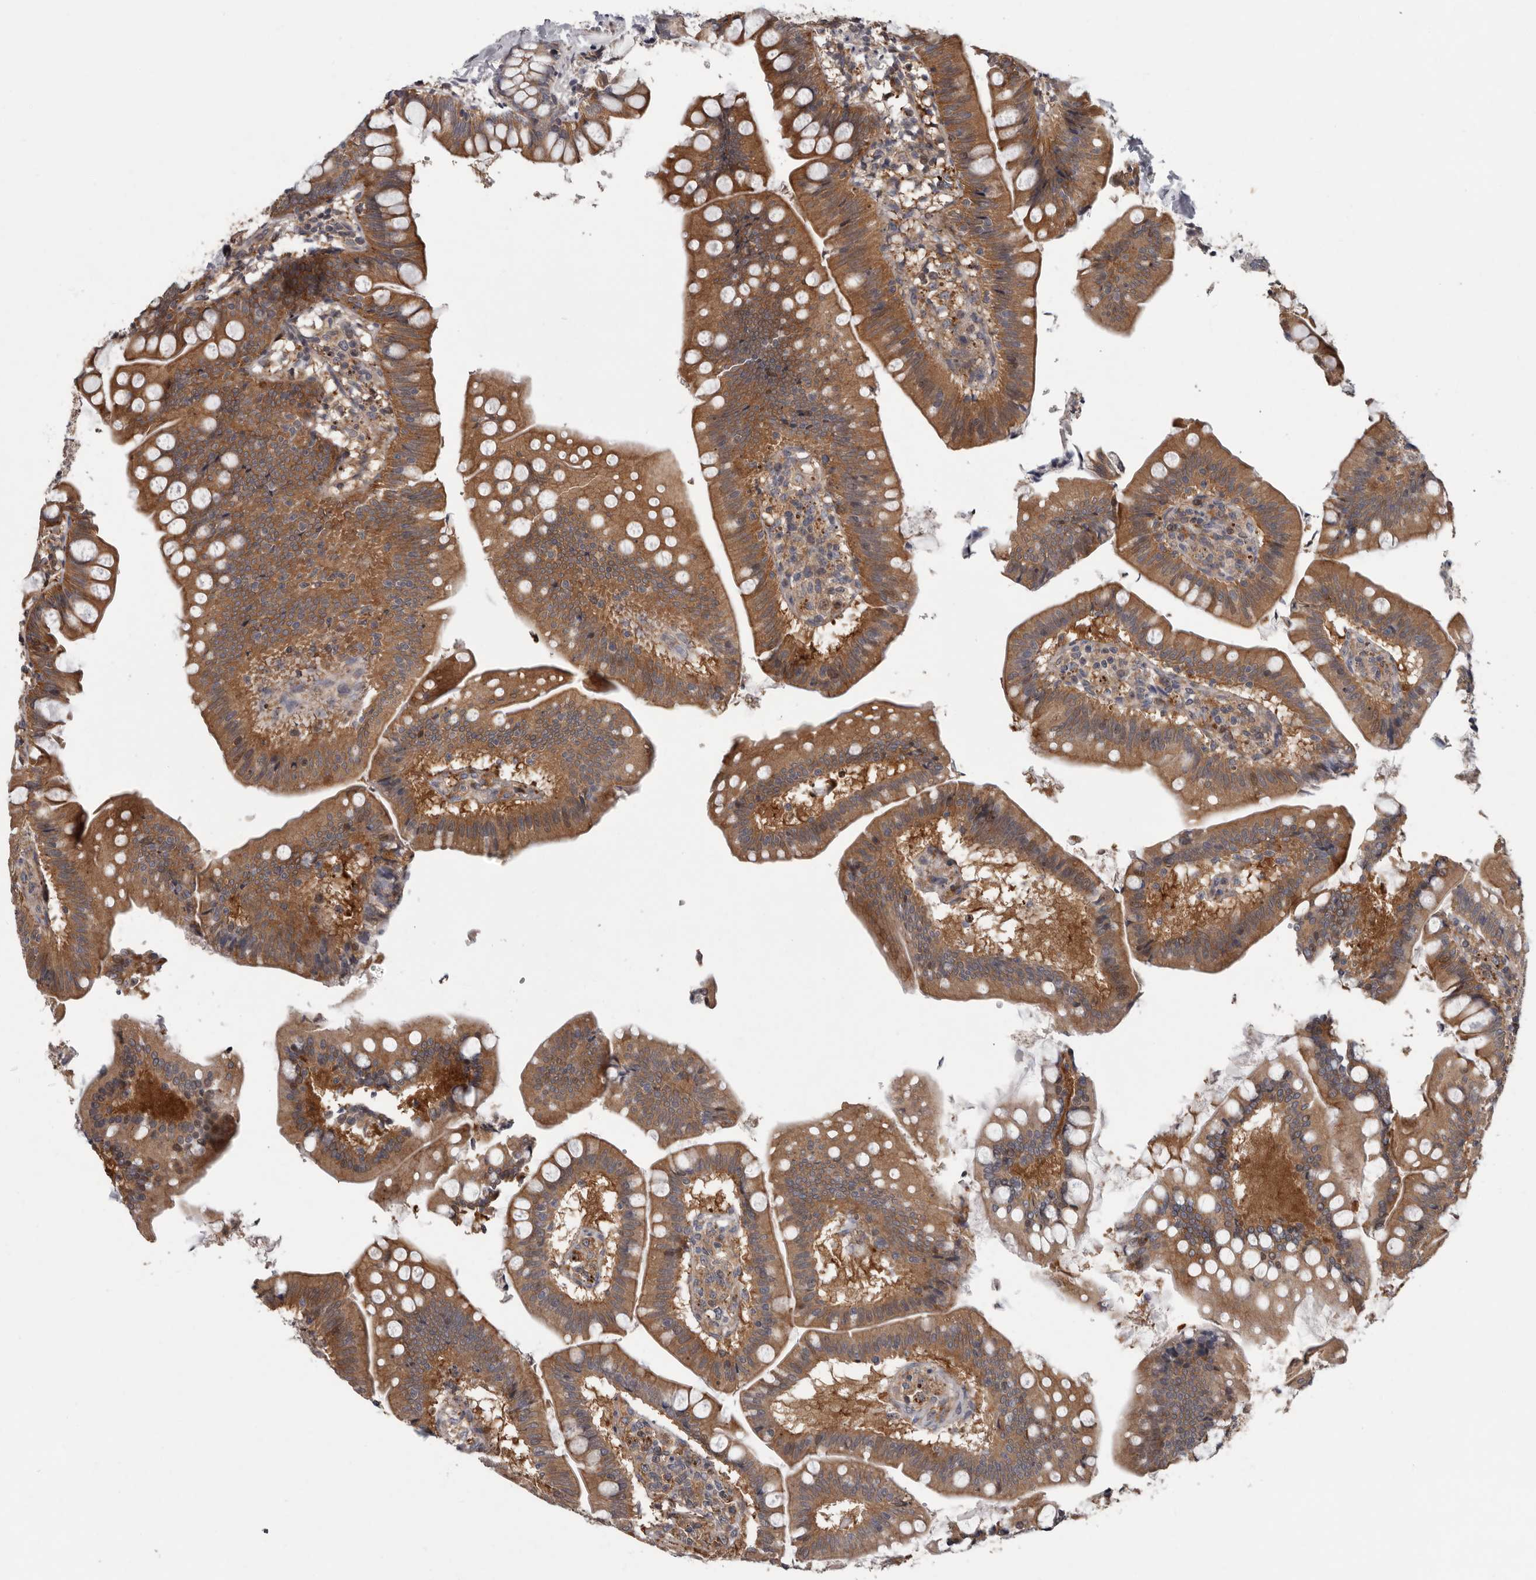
{"staining": {"intensity": "moderate", "quantity": ">75%", "location": "cytoplasmic/membranous"}, "tissue": "small intestine", "cell_type": "Glandular cells", "image_type": "normal", "snomed": [{"axis": "morphology", "description": "Normal tissue, NOS"}, {"axis": "topography", "description": "Small intestine"}], "caption": "Immunohistochemistry histopathology image of unremarkable small intestine: small intestine stained using immunohistochemistry exhibits medium levels of moderate protein expression localized specifically in the cytoplasmic/membranous of glandular cells, appearing as a cytoplasmic/membranous brown color.", "gene": "FGFR4", "patient": {"sex": "male", "age": 7}}